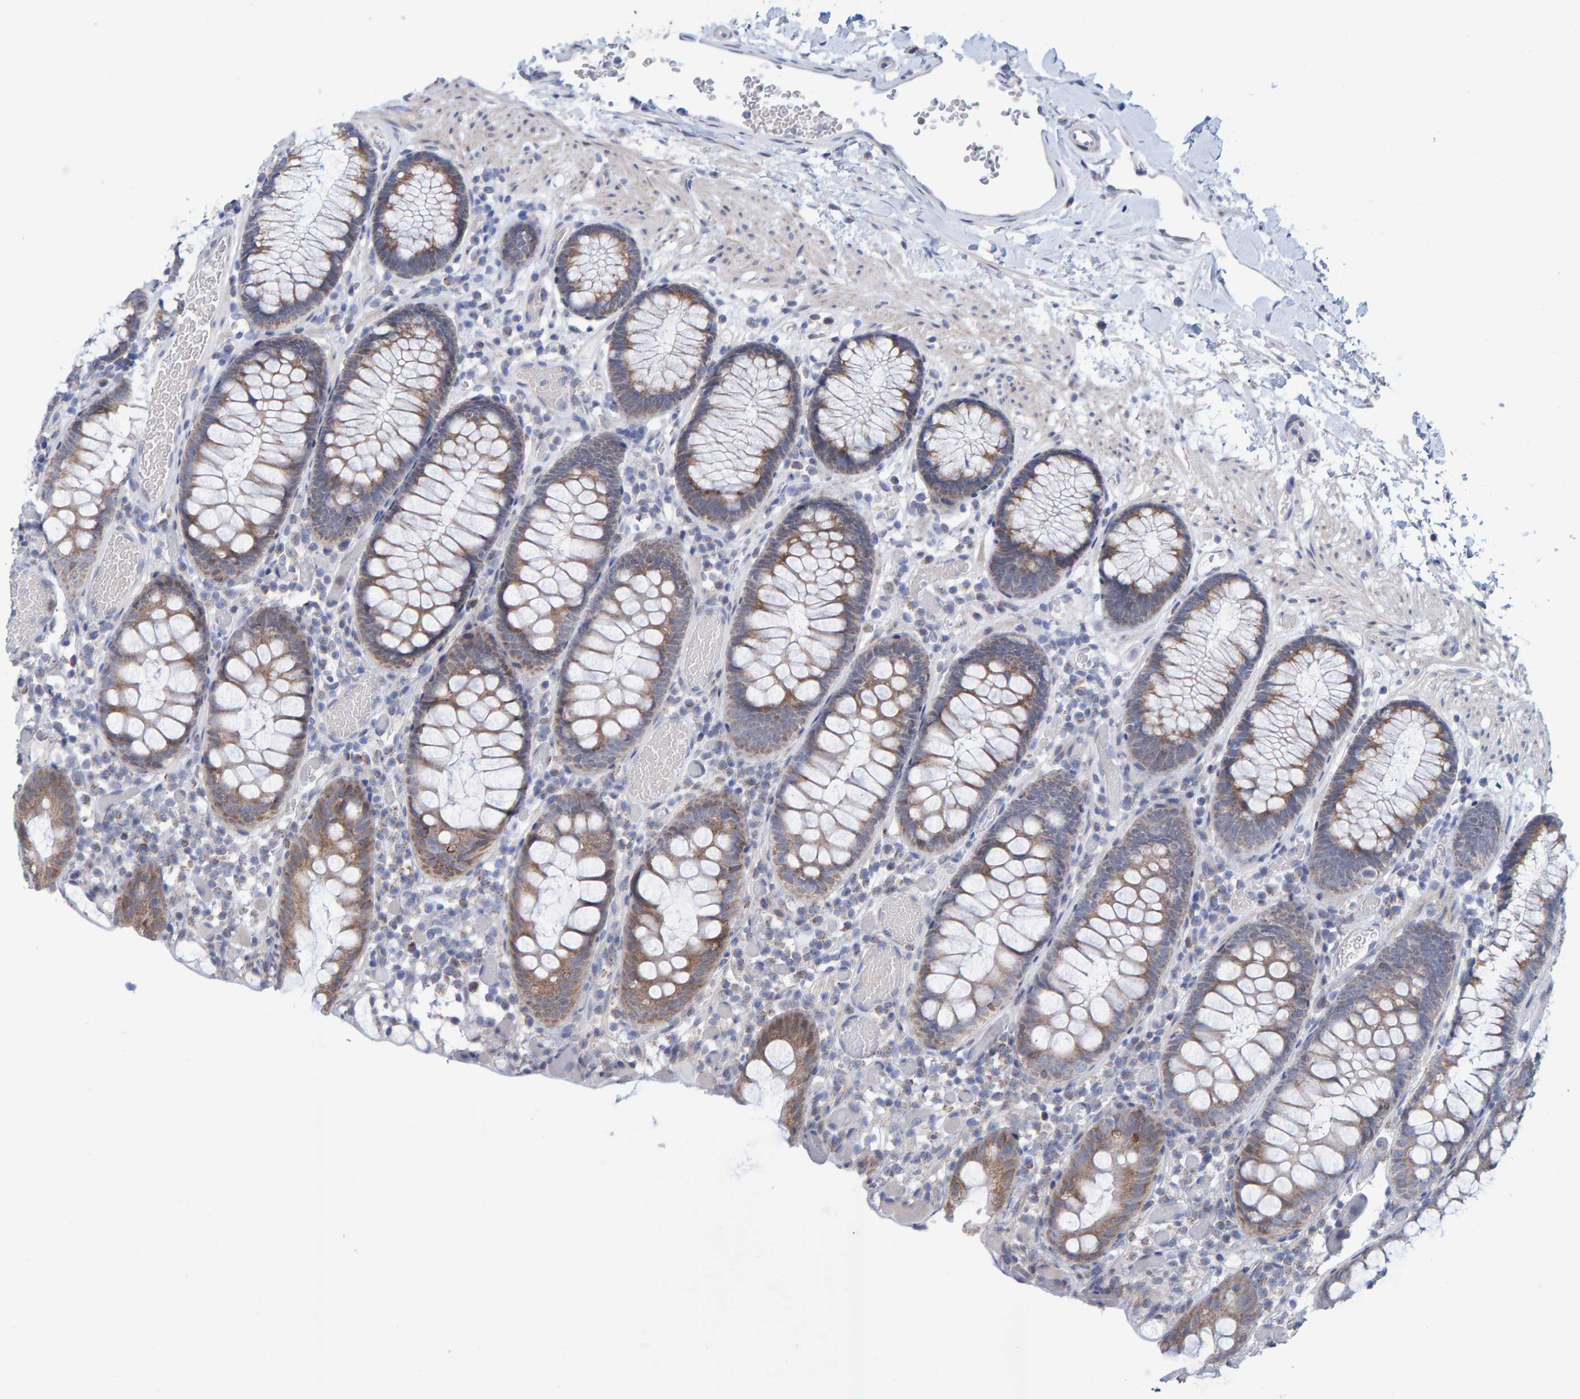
{"staining": {"intensity": "negative", "quantity": "none", "location": "none"}, "tissue": "colon", "cell_type": "Endothelial cells", "image_type": "normal", "snomed": [{"axis": "morphology", "description": "Normal tissue, NOS"}, {"axis": "topography", "description": "Colon"}], "caption": "Immunohistochemistry (IHC) of unremarkable human colon shows no positivity in endothelial cells. (Stains: DAB (3,3'-diaminobenzidine) immunohistochemistry (IHC) with hematoxylin counter stain, Microscopy: brightfield microscopy at high magnification).", "gene": "USP43", "patient": {"sex": "male", "age": 14}}